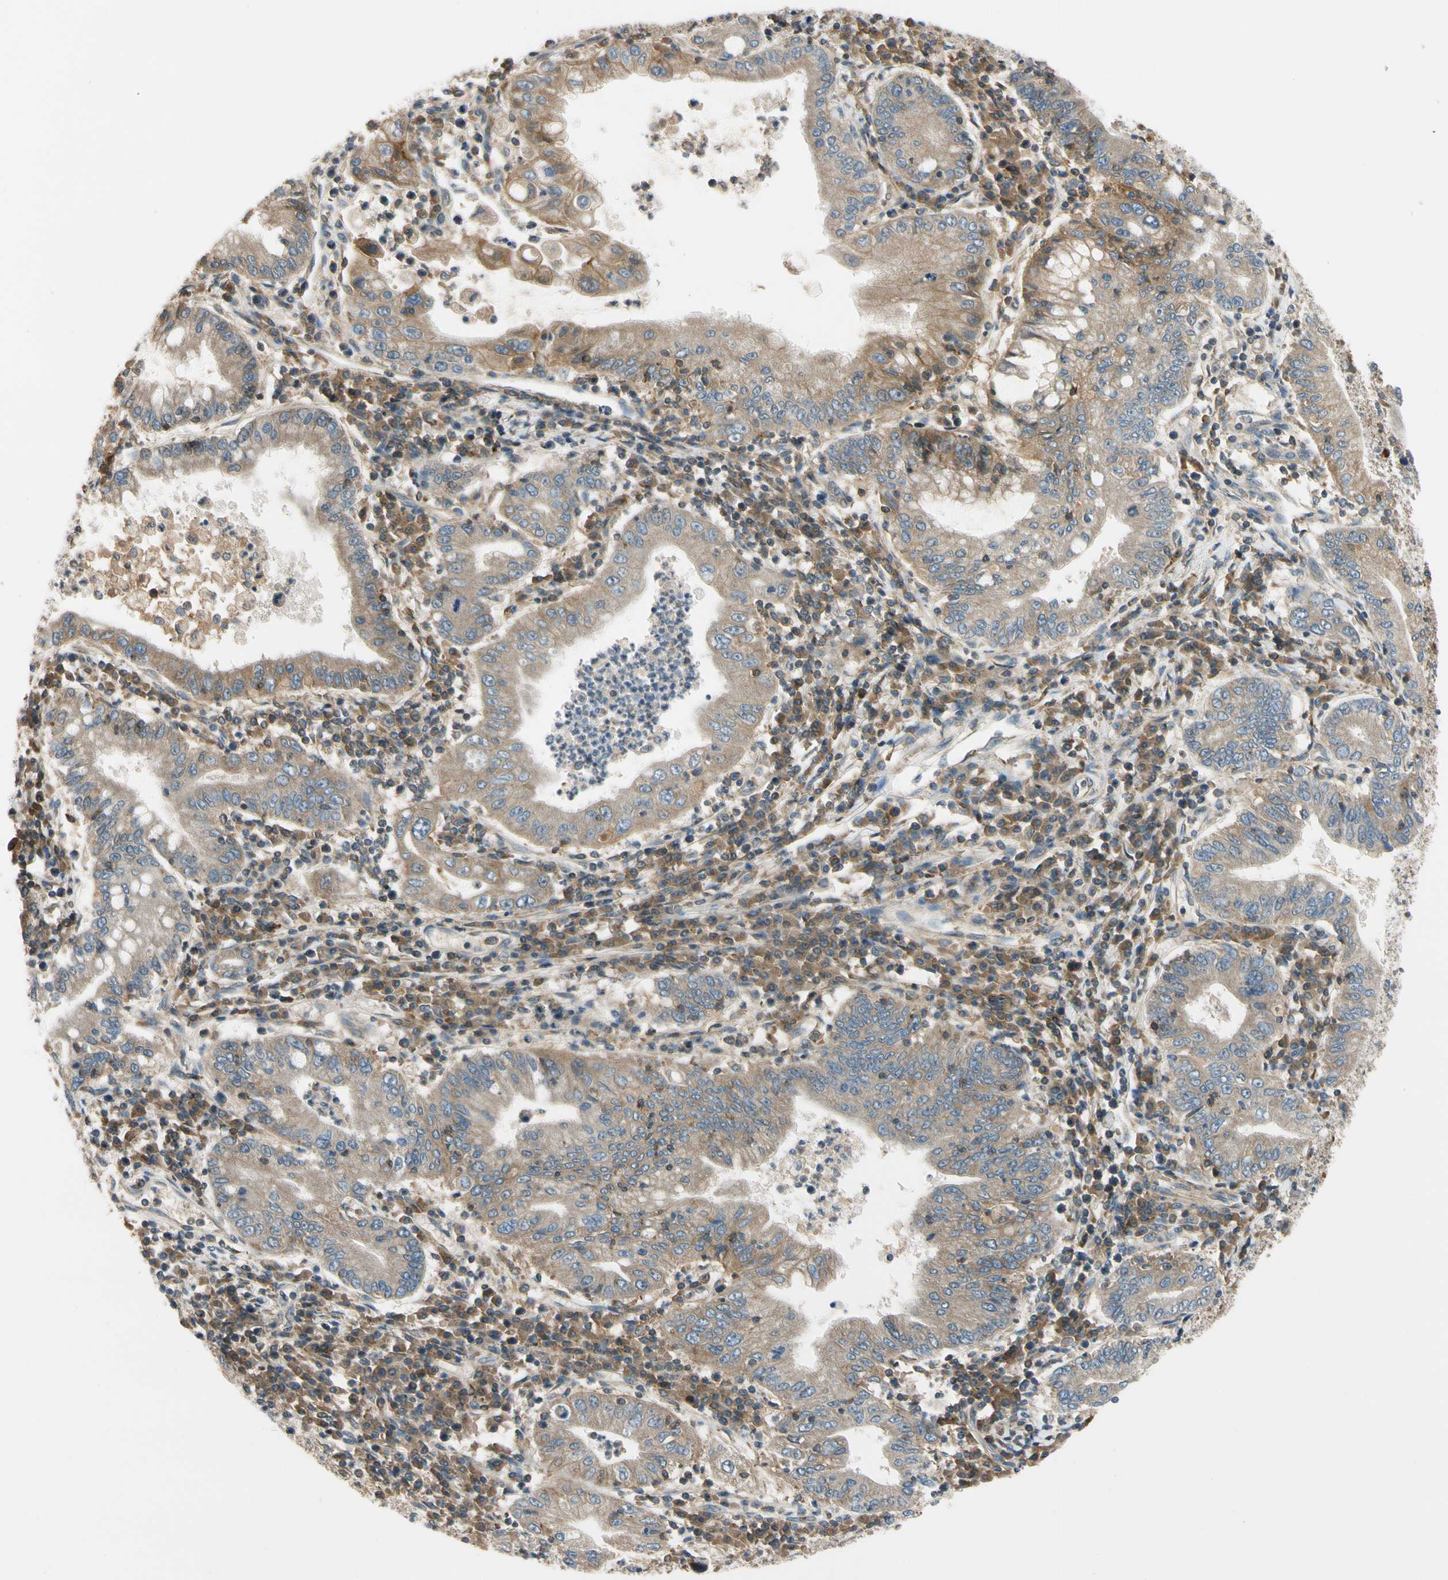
{"staining": {"intensity": "weak", "quantity": ">75%", "location": "cytoplasmic/membranous"}, "tissue": "stomach cancer", "cell_type": "Tumor cells", "image_type": "cancer", "snomed": [{"axis": "morphology", "description": "Normal tissue, NOS"}, {"axis": "morphology", "description": "Adenocarcinoma, NOS"}, {"axis": "topography", "description": "Esophagus"}, {"axis": "topography", "description": "Stomach, upper"}, {"axis": "topography", "description": "Peripheral nerve tissue"}], "caption": "Stomach adenocarcinoma stained with DAB immunohistochemistry reveals low levels of weak cytoplasmic/membranous staining in approximately >75% of tumor cells.", "gene": "MST1R", "patient": {"sex": "male", "age": 62}}